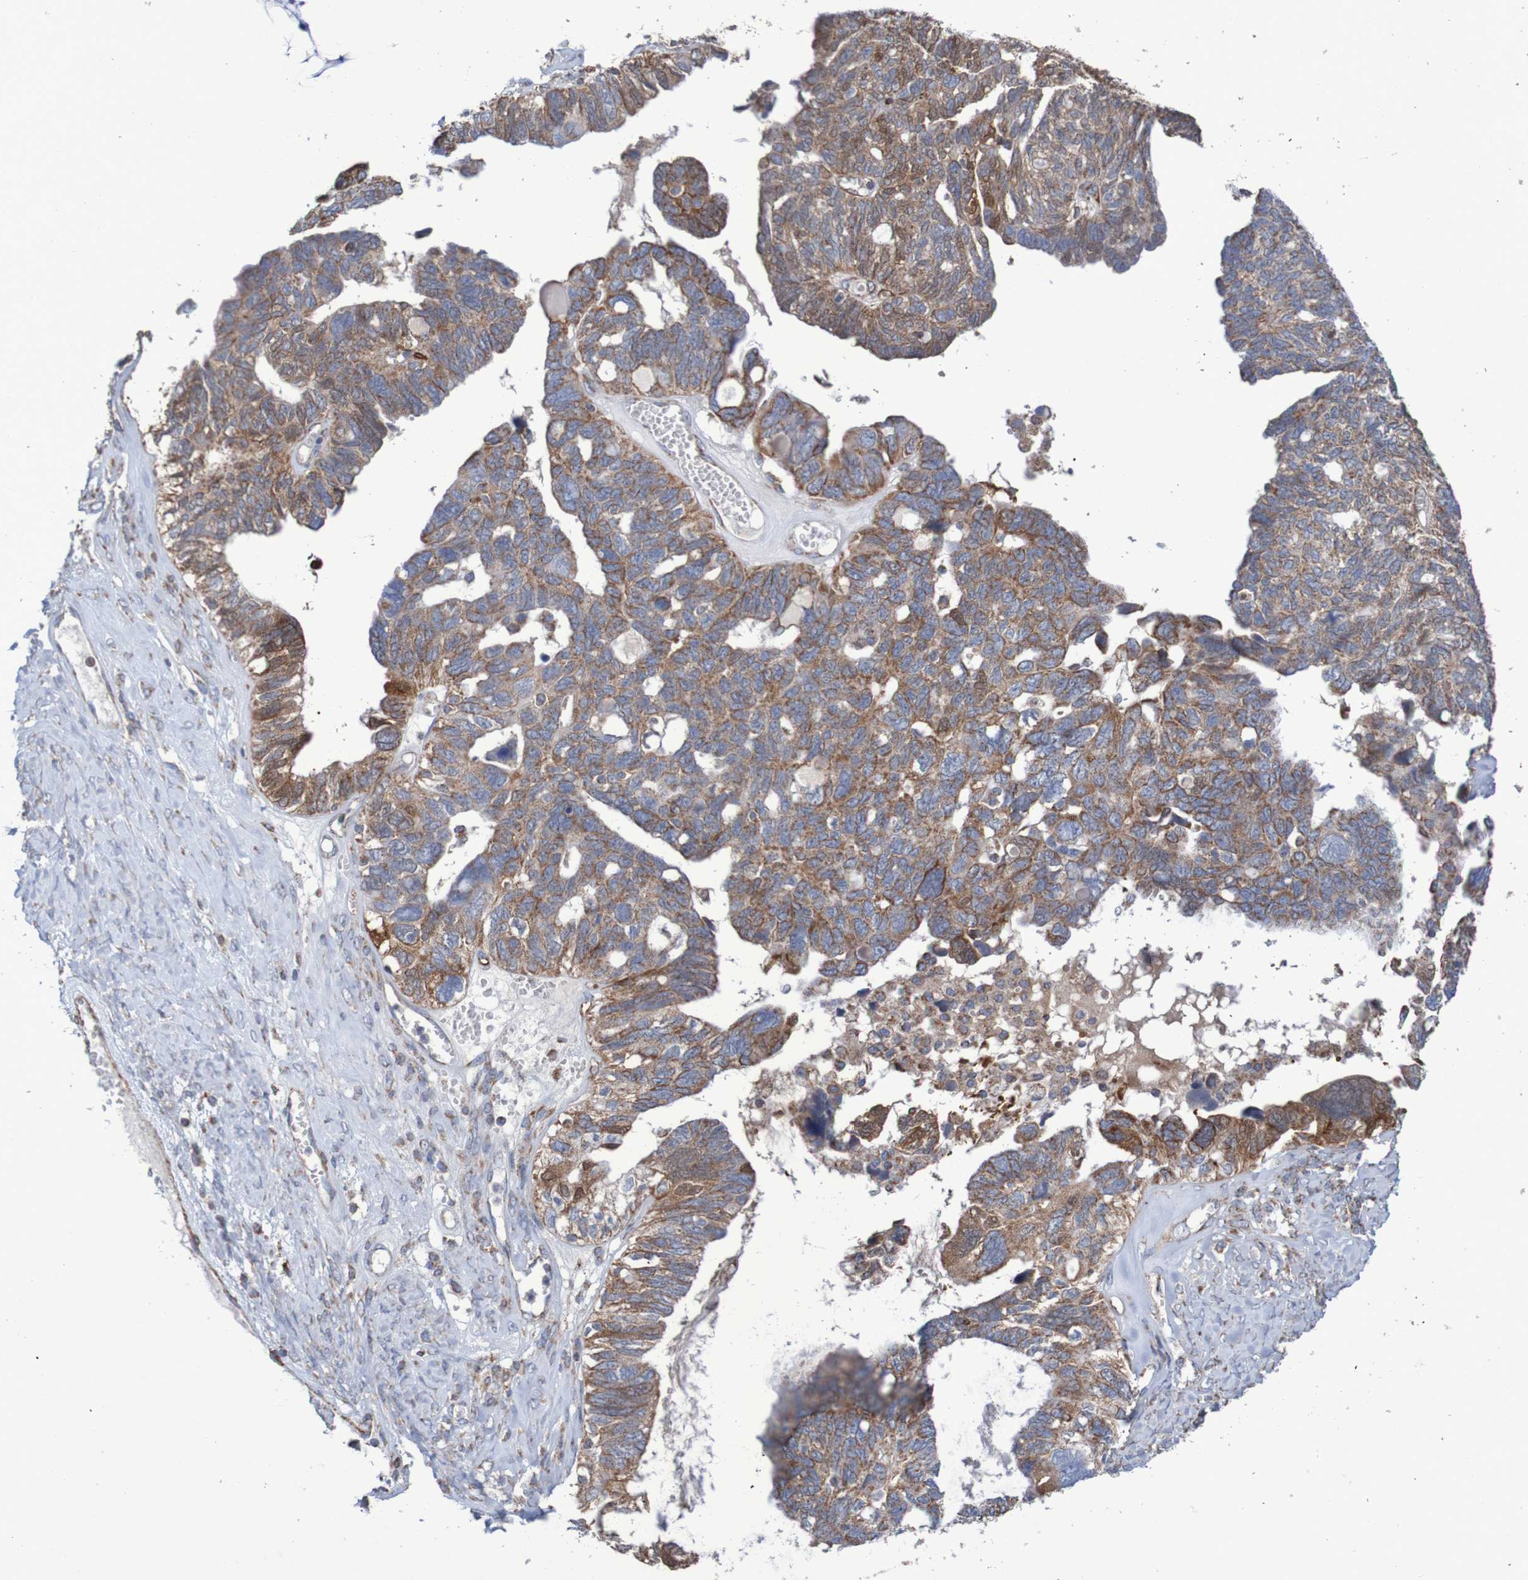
{"staining": {"intensity": "moderate", "quantity": ">75%", "location": "cytoplasmic/membranous"}, "tissue": "ovarian cancer", "cell_type": "Tumor cells", "image_type": "cancer", "snomed": [{"axis": "morphology", "description": "Cystadenocarcinoma, serous, NOS"}, {"axis": "topography", "description": "Ovary"}], "caption": "This photomicrograph shows IHC staining of human ovarian serous cystadenocarcinoma, with medium moderate cytoplasmic/membranous staining in about >75% of tumor cells.", "gene": "MMEL1", "patient": {"sex": "female", "age": 79}}